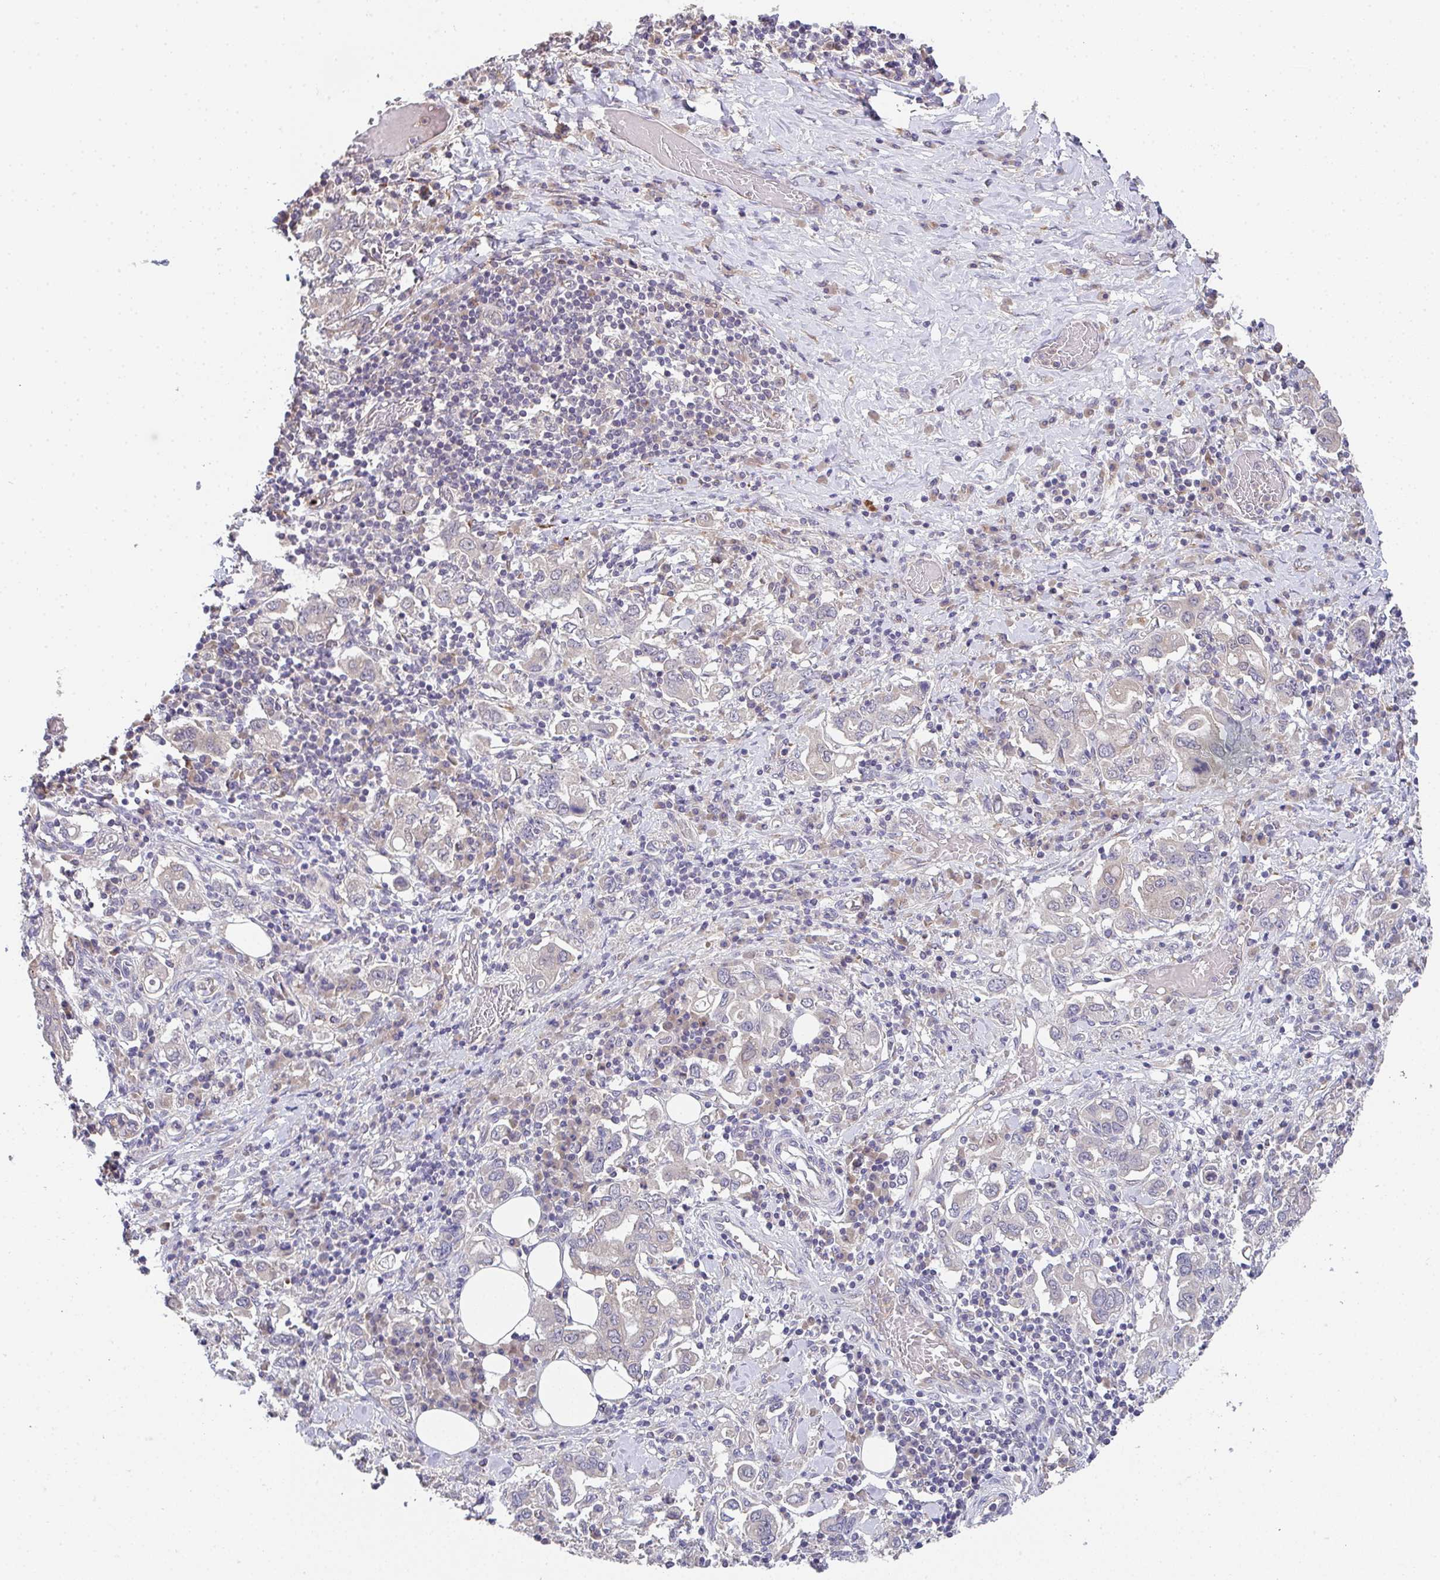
{"staining": {"intensity": "negative", "quantity": "none", "location": "none"}, "tissue": "stomach cancer", "cell_type": "Tumor cells", "image_type": "cancer", "snomed": [{"axis": "morphology", "description": "Adenocarcinoma, NOS"}, {"axis": "topography", "description": "Stomach, upper"}, {"axis": "topography", "description": "Stomach"}], "caption": "Immunohistochemistry (IHC) micrograph of neoplastic tissue: stomach cancer stained with DAB (3,3'-diaminobenzidine) displays no significant protein staining in tumor cells.", "gene": "TSPAN31", "patient": {"sex": "male", "age": 62}}